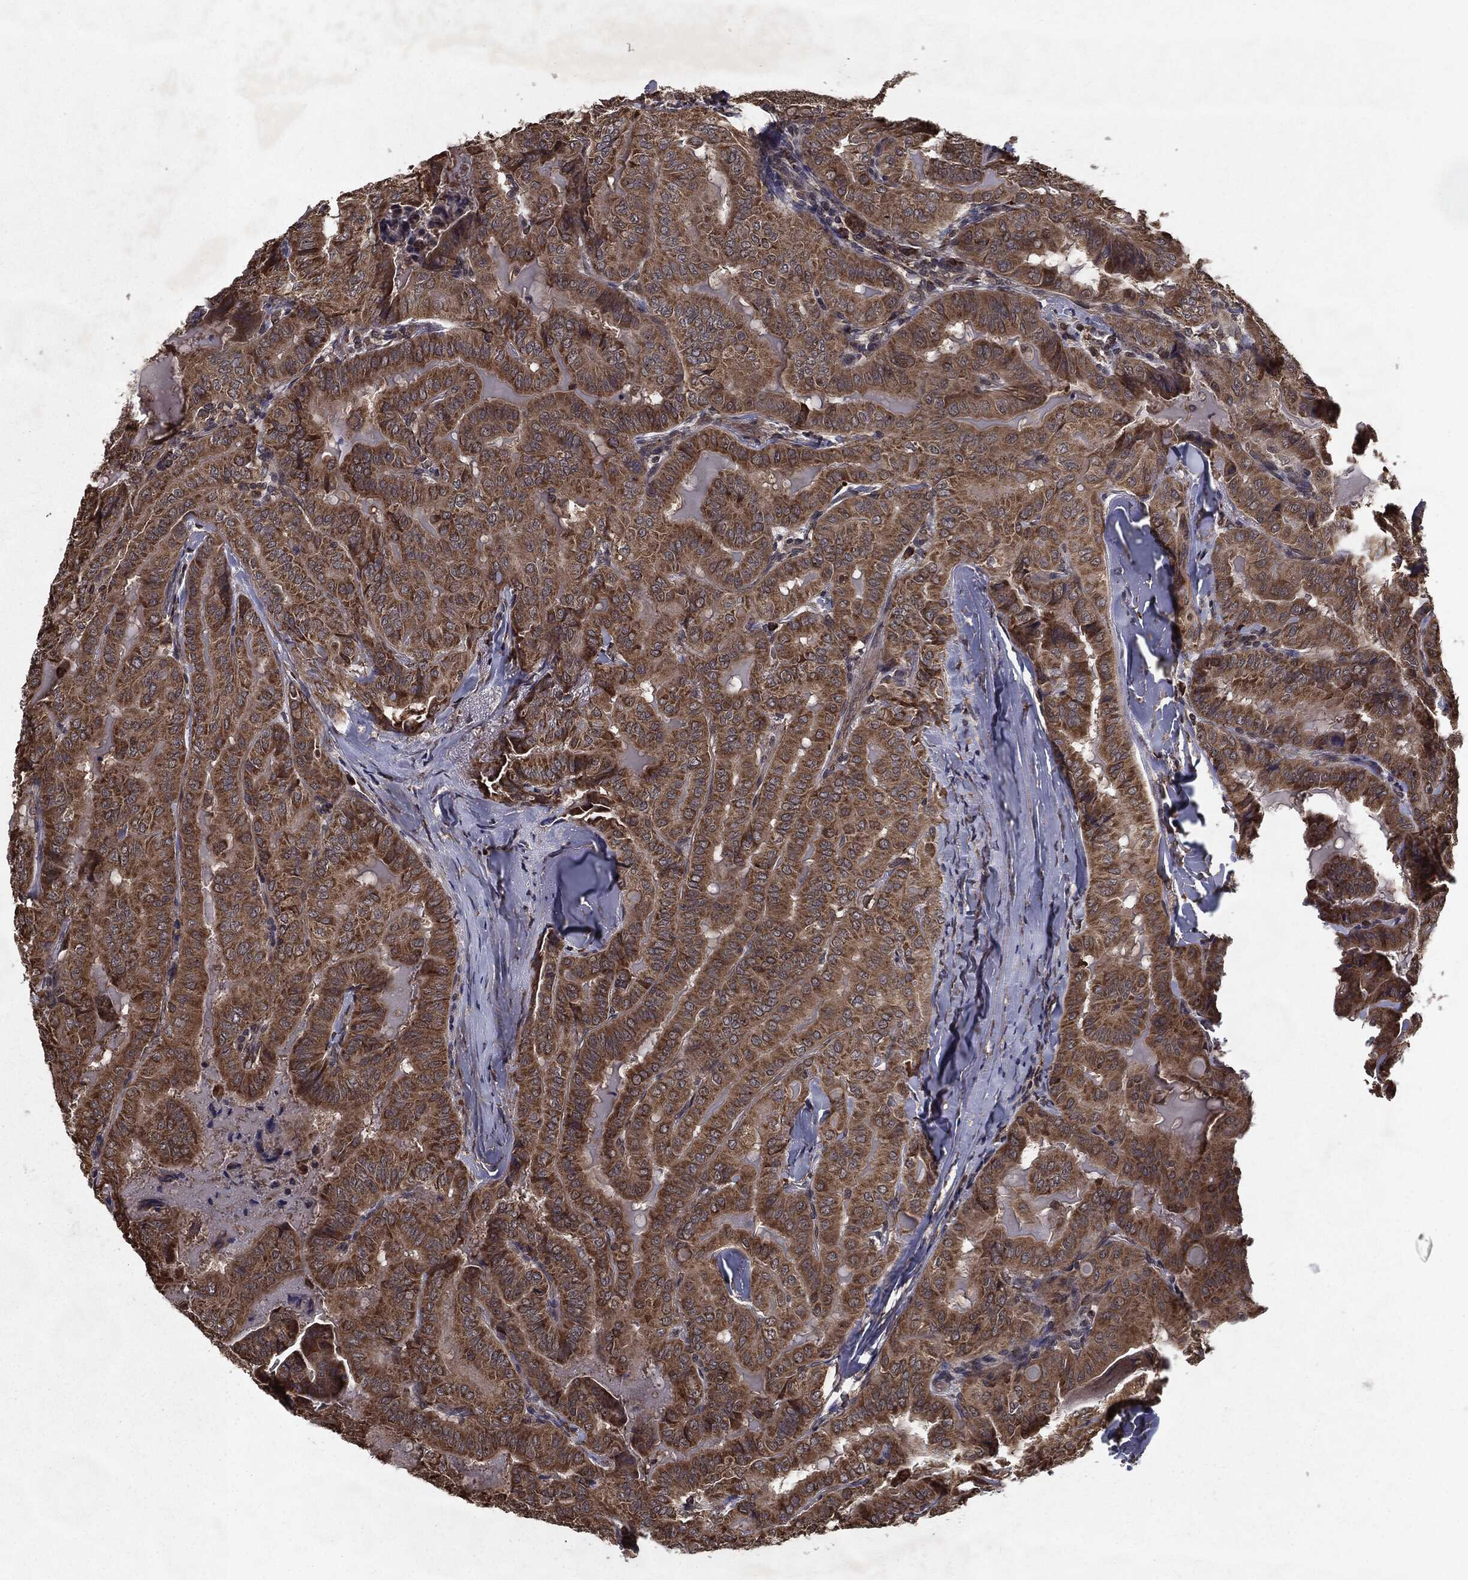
{"staining": {"intensity": "strong", "quantity": ">75%", "location": "cytoplasmic/membranous"}, "tissue": "thyroid cancer", "cell_type": "Tumor cells", "image_type": "cancer", "snomed": [{"axis": "morphology", "description": "Papillary adenocarcinoma, NOS"}, {"axis": "topography", "description": "Thyroid gland"}], "caption": "Thyroid papillary adenocarcinoma tissue displays strong cytoplasmic/membranous staining in about >75% of tumor cells, visualized by immunohistochemistry.", "gene": "HDAC5", "patient": {"sex": "female", "age": 68}}